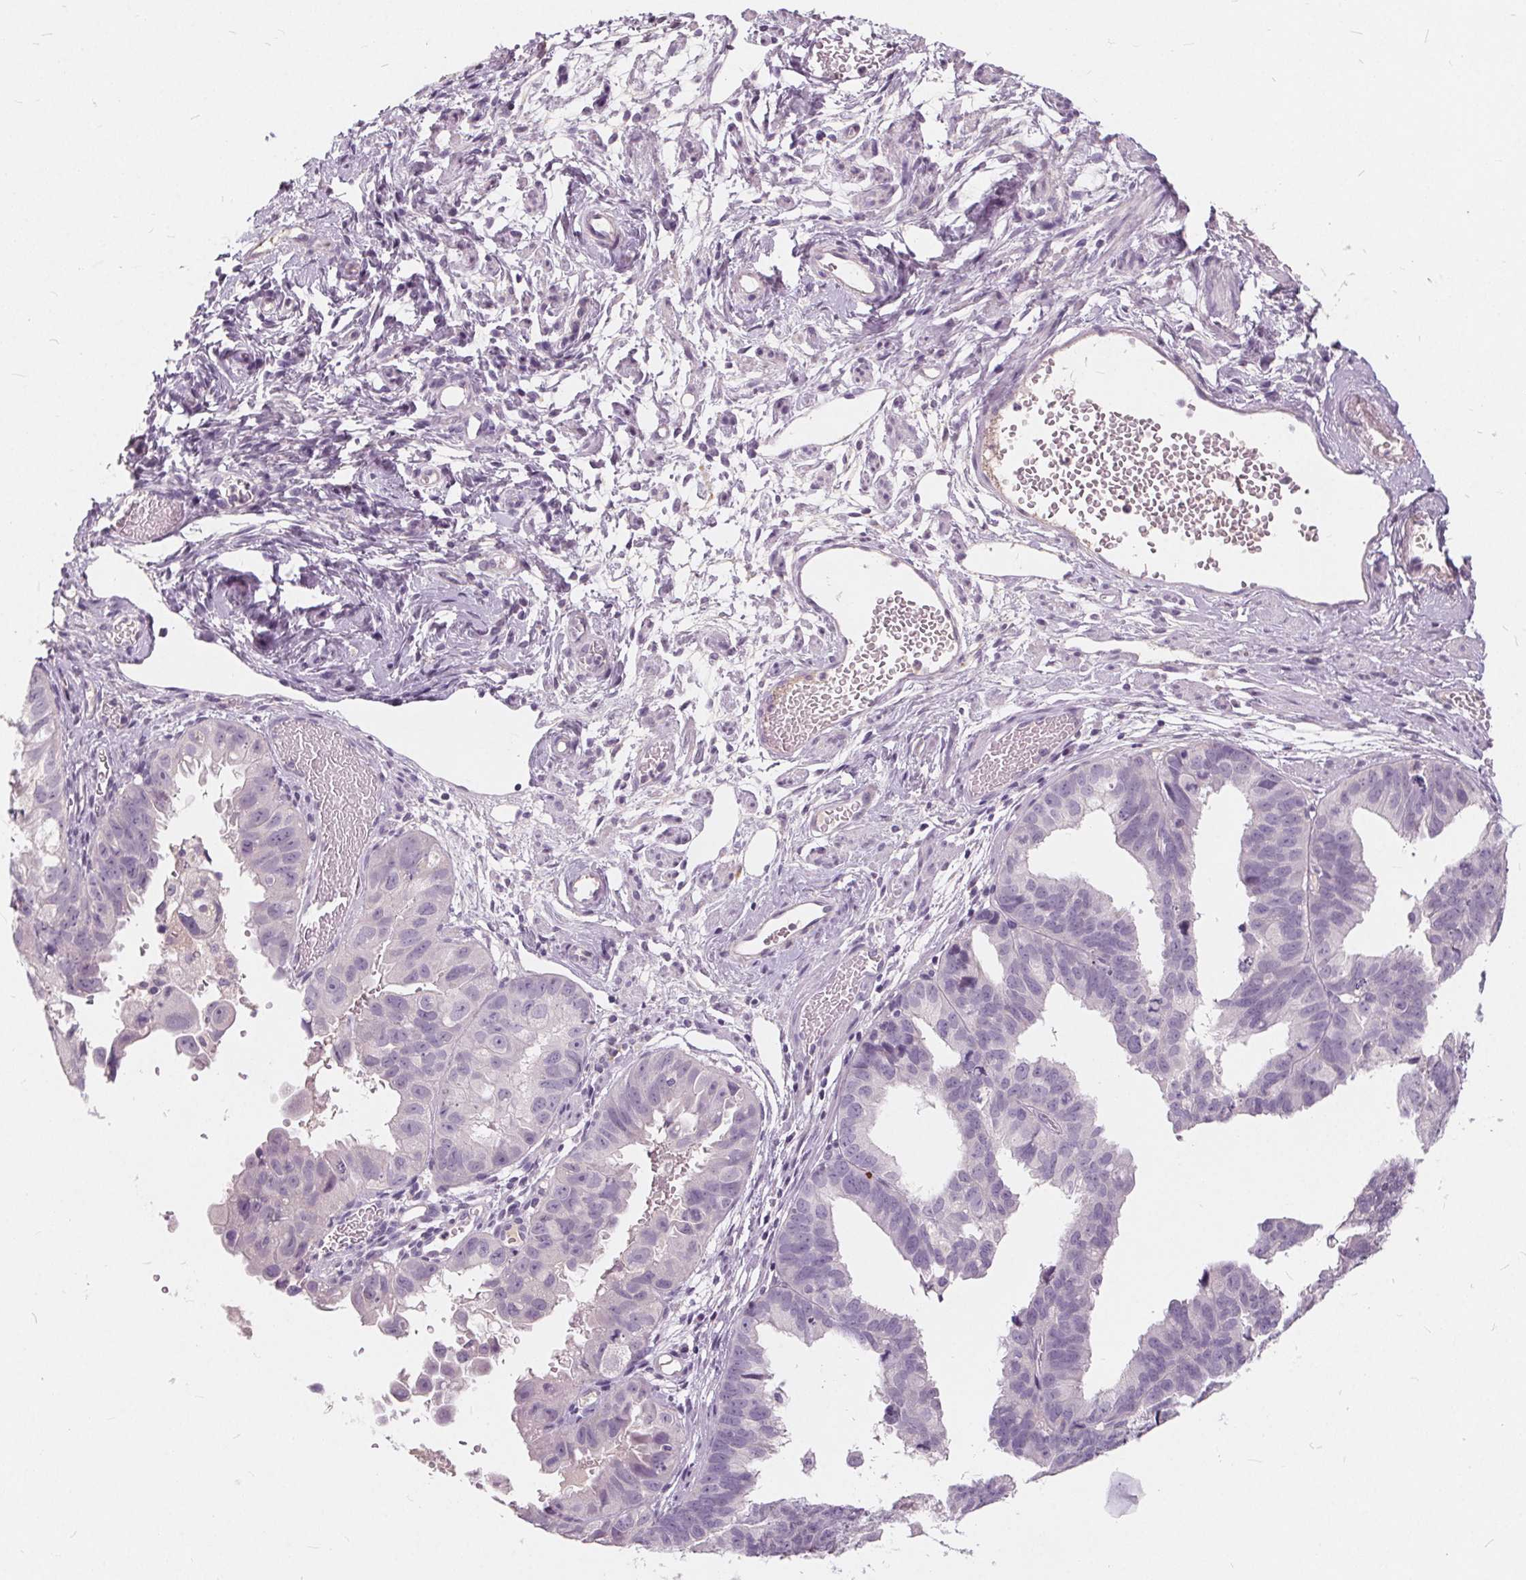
{"staining": {"intensity": "negative", "quantity": "none", "location": "none"}, "tissue": "ovarian cancer", "cell_type": "Tumor cells", "image_type": "cancer", "snomed": [{"axis": "morphology", "description": "Carcinoma, endometroid"}, {"axis": "topography", "description": "Ovary"}], "caption": "Tumor cells are negative for brown protein staining in ovarian endometroid carcinoma. Brightfield microscopy of IHC stained with DAB (brown) and hematoxylin (blue), captured at high magnification.", "gene": "PLA2G2E", "patient": {"sex": "female", "age": 85}}